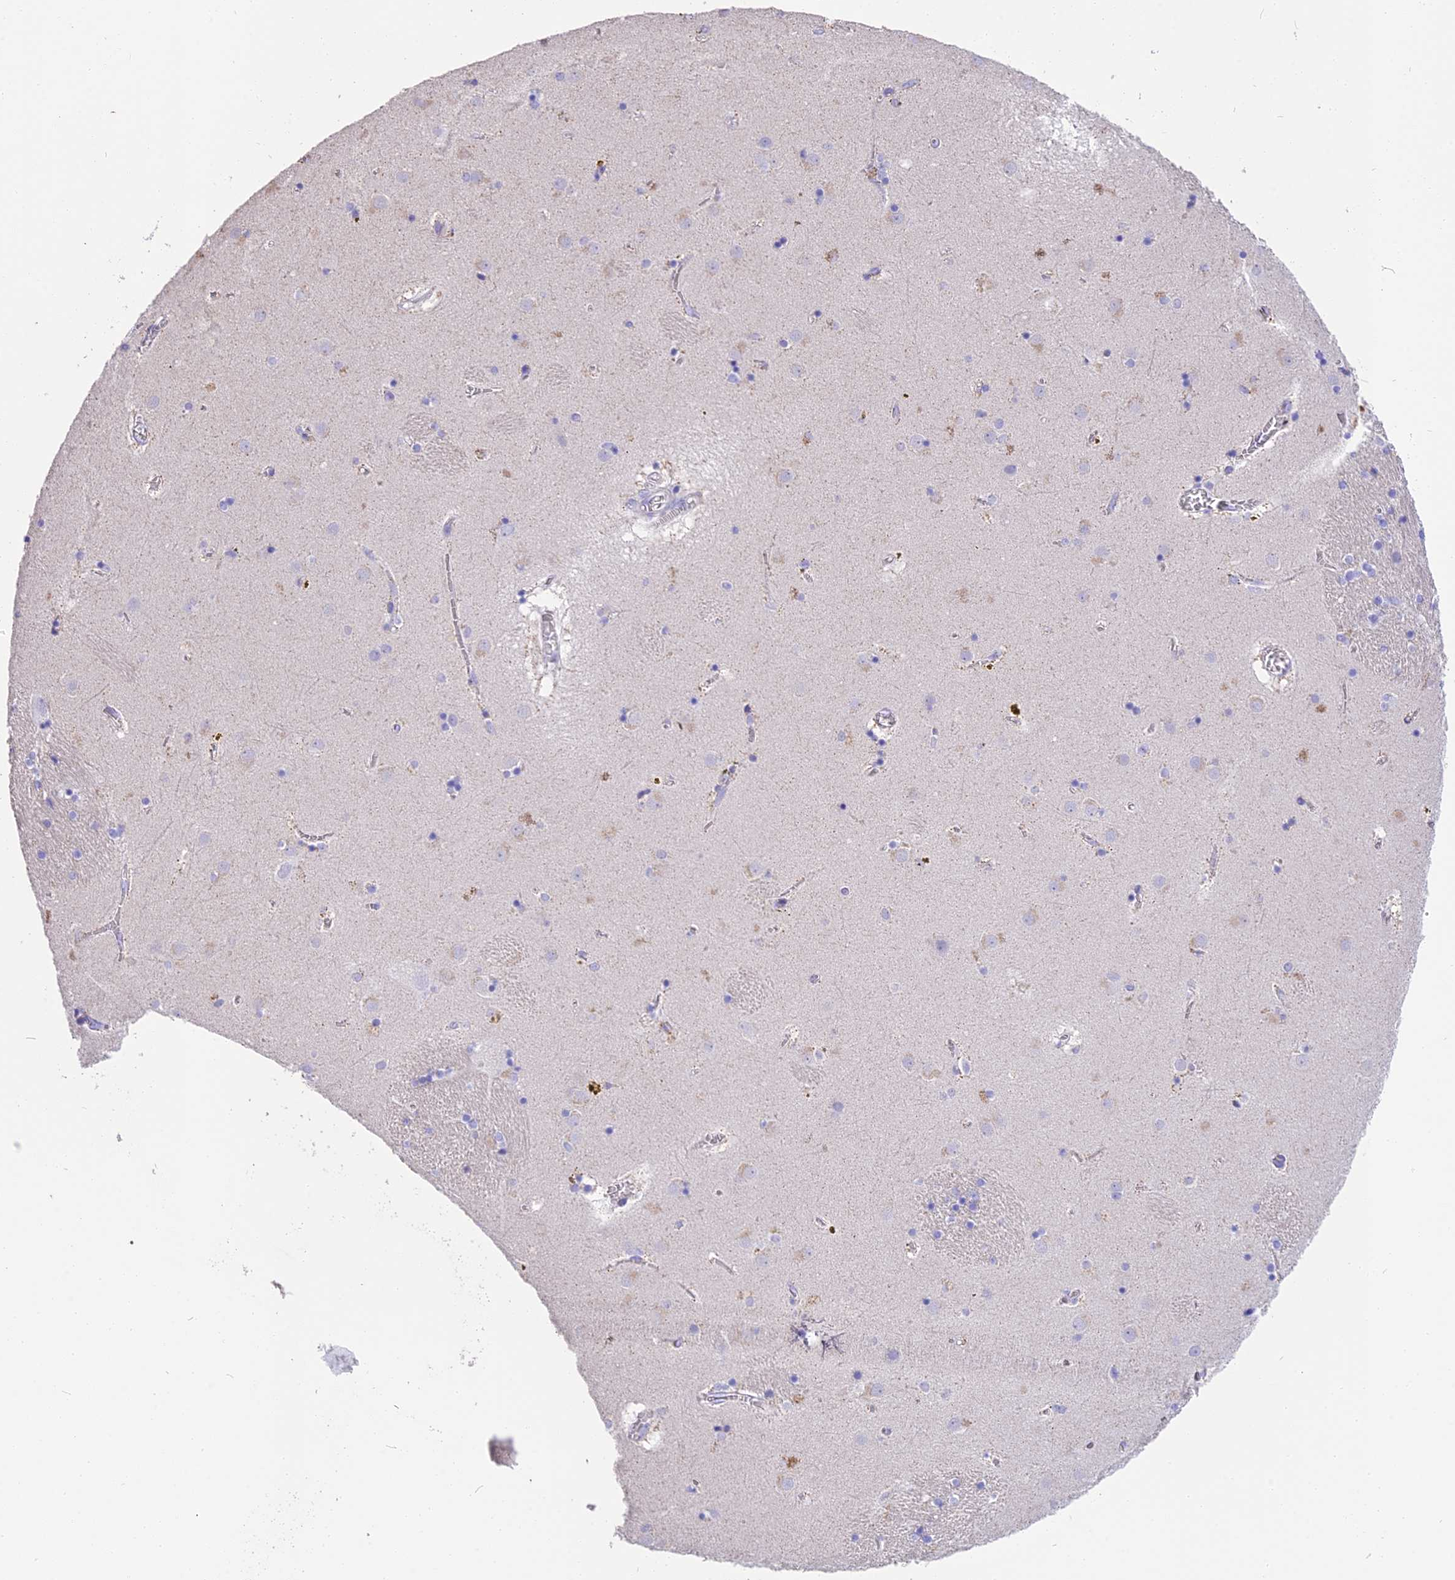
{"staining": {"intensity": "negative", "quantity": "none", "location": "none"}, "tissue": "caudate", "cell_type": "Glial cells", "image_type": "normal", "snomed": [{"axis": "morphology", "description": "Normal tissue, NOS"}, {"axis": "topography", "description": "Lateral ventricle wall"}], "caption": "This is an immunohistochemistry photomicrograph of benign caudate. There is no expression in glial cells.", "gene": "TNNC2", "patient": {"sex": "male", "age": 70}}